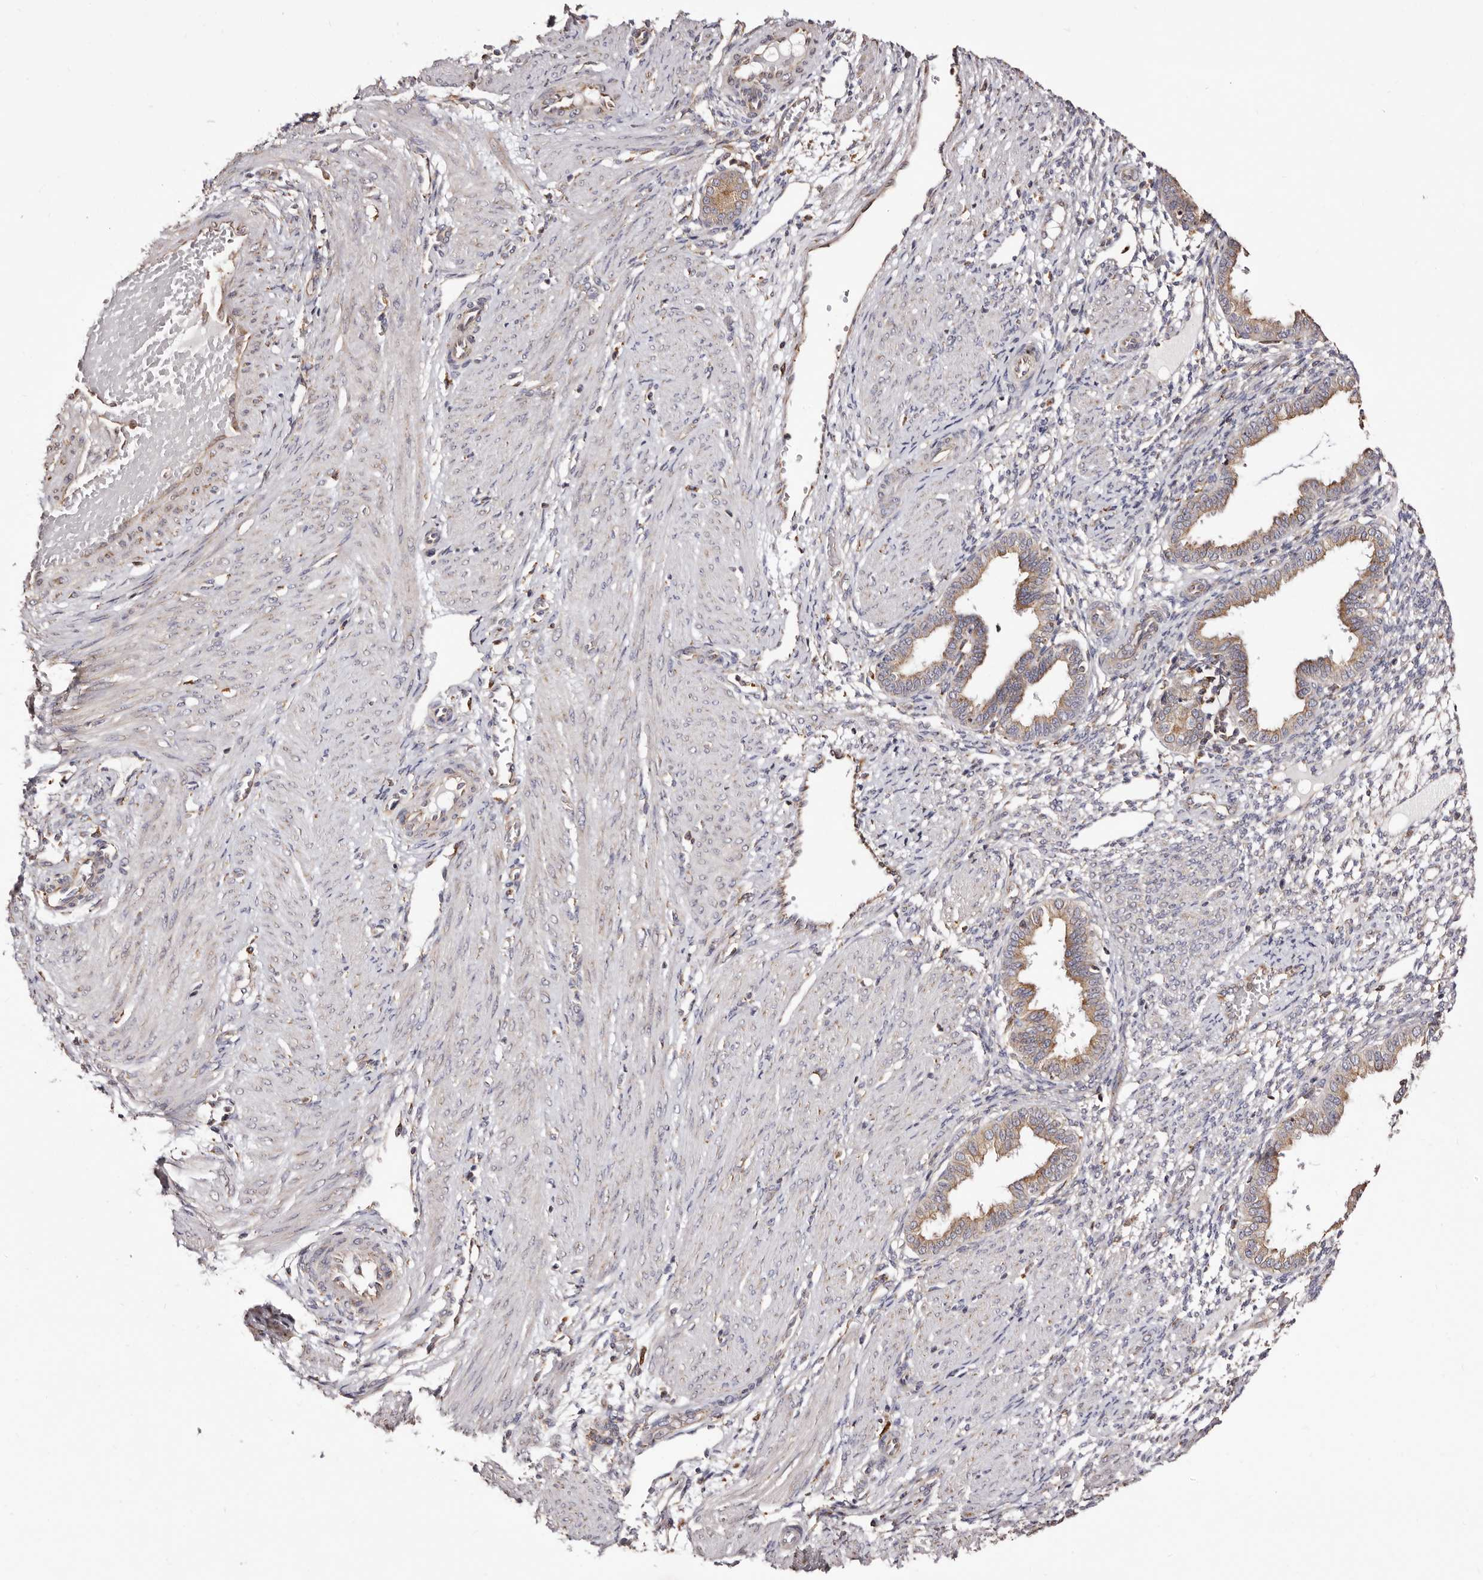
{"staining": {"intensity": "moderate", "quantity": "<25%", "location": "cytoplasmic/membranous"}, "tissue": "endometrium", "cell_type": "Cells in endometrial stroma", "image_type": "normal", "snomed": [{"axis": "morphology", "description": "Normal tissue, NOS"}, {"axis": "topography", "description": "Endometrium"}], "caption": "Immunohistochemical staining of unremarkable endometrium shows <25% levels of moderate cytoplasmic/membranous protein staining in about <25% of cells in endometrial stroma.", "gene": "ACBD6", "patient": {"sex": "female", "age": 33}}